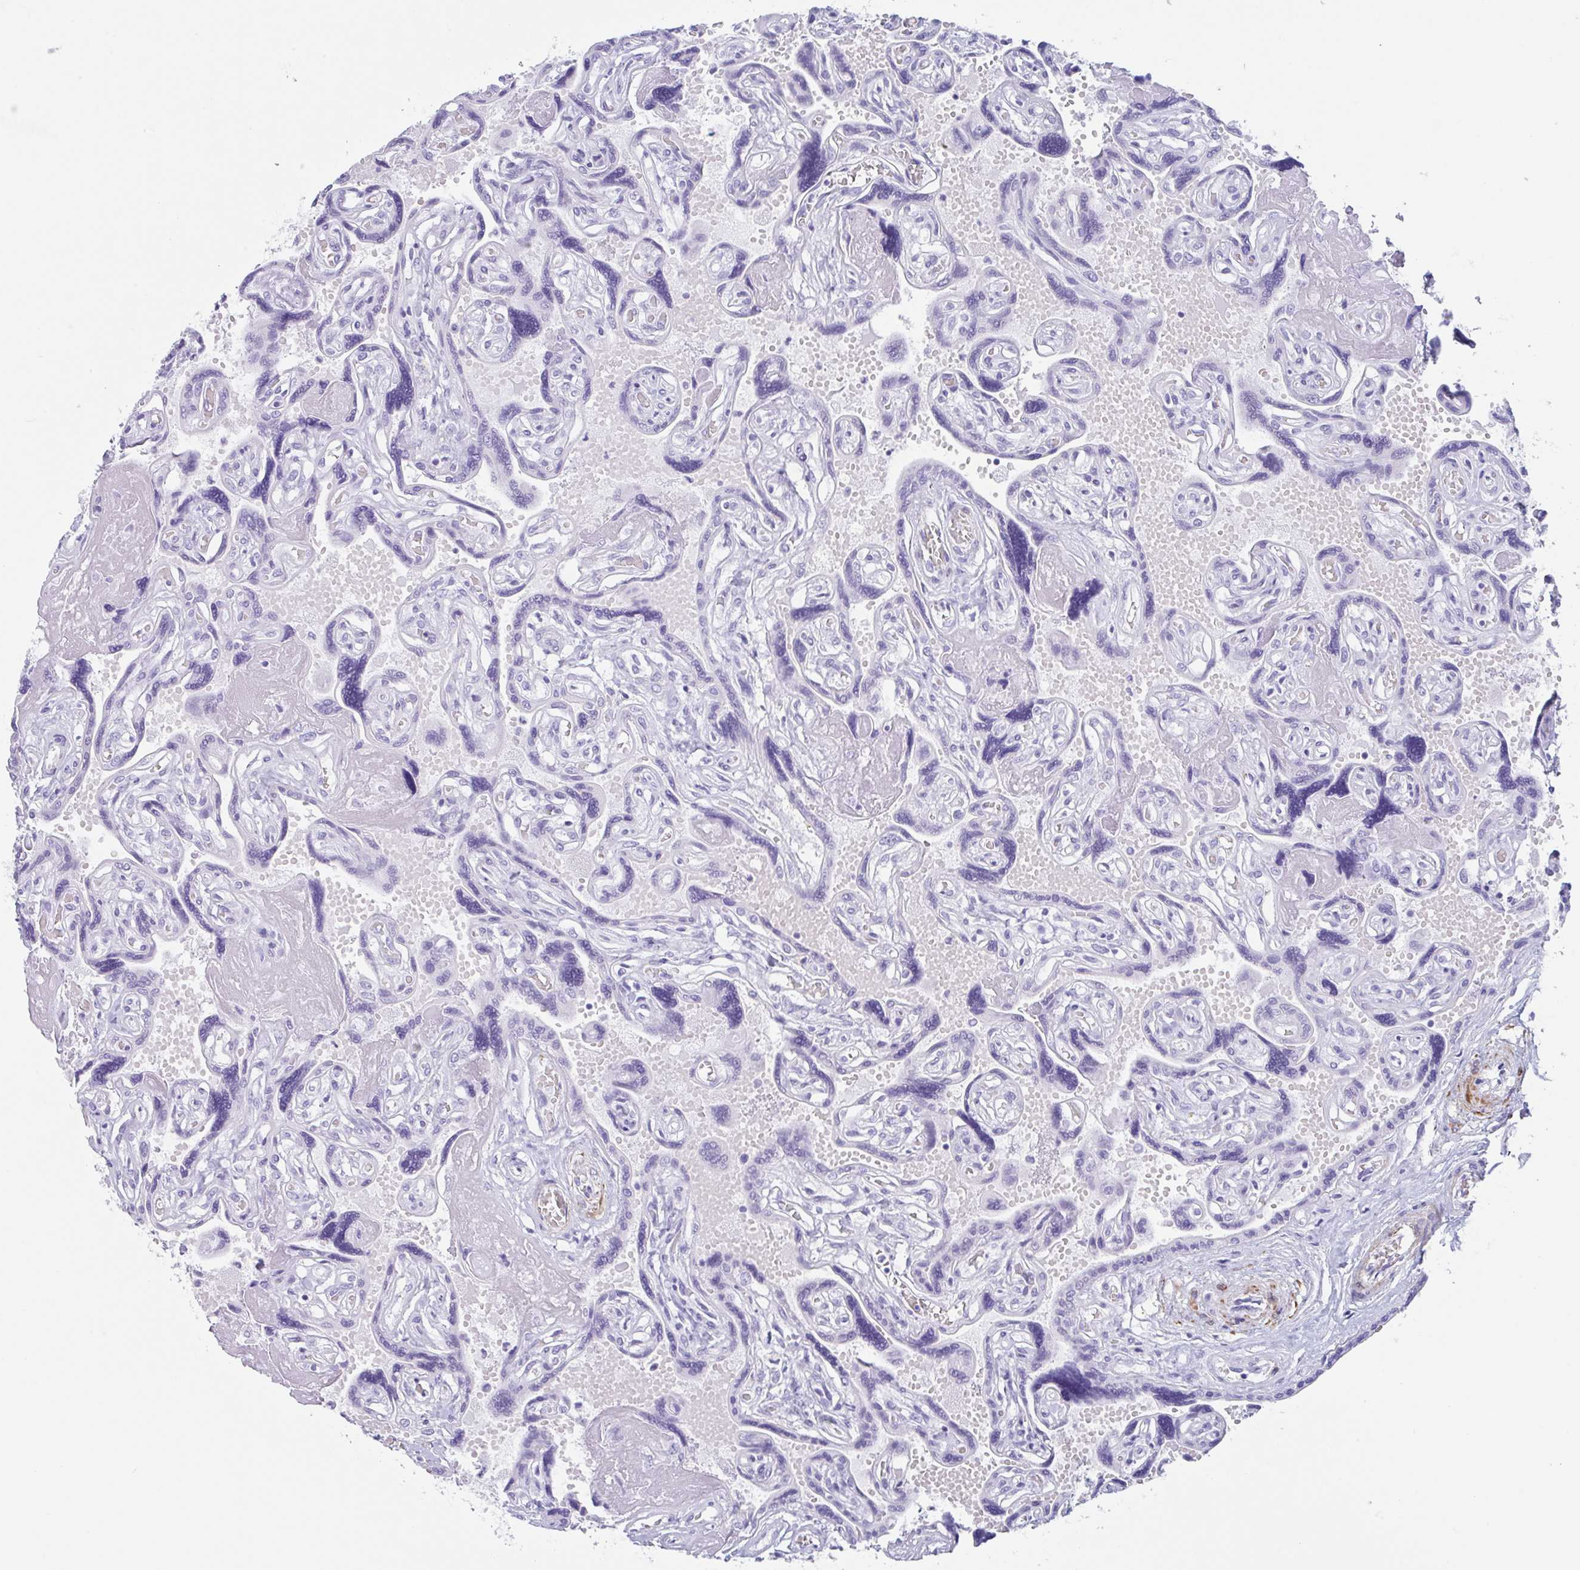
{"staining": {"intensity": "negative", "quantity": "none", "location": "none"}, "tissue": "placenta", "cell_type": "Trophoblastic cells", "image_type": "normal", "snomed": [{"axis": "morphology", "description": "Normal tissue, NOS"}, {"axis": "topography", "description": "Placenta"}], "caption": "Immunohistochemistry histopathology image of benign human placenta stained for a protein (brown), which displays no staining in trophoblastic cells. (Immunohistochemistry (ihc), brightfield microscopy, high magnification).", "gene": "TAS2R41", "patient": {"sex": "female", "age": 32}}